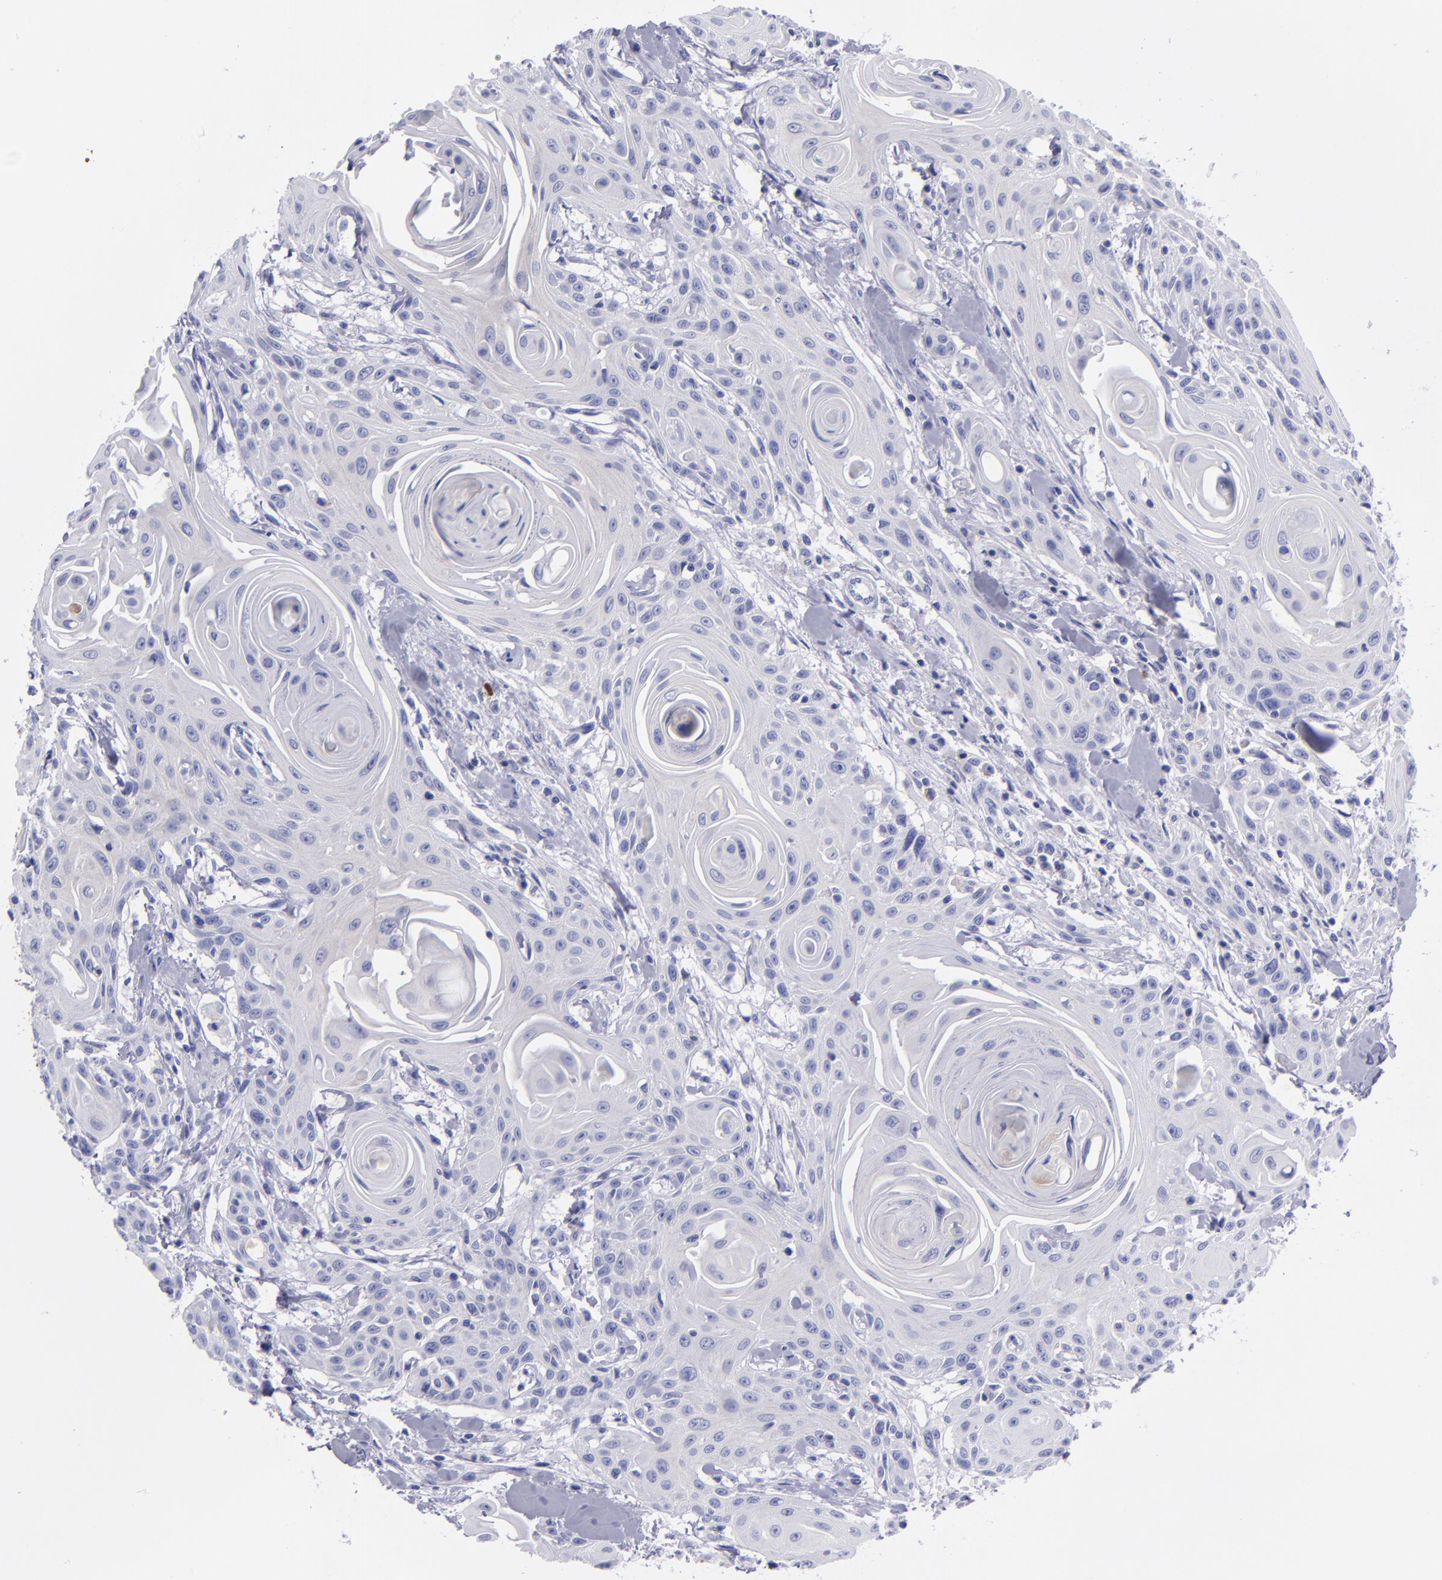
{"staining": {"intensity": "negative", "quantity": "none", "location": "none"}, "tissue": "head and neck cancer", "cell_type": "Tumor cells", "image_type": "cancer", "snomed": [{"axis": "morphology", "description": "Squamous cell carcinoma, NOS"}, {"axis": "morphology", "description": "Squamous cell carcinoma, metastatic, NOS"}, {"axis": "topography", "description": "Lymph node"}, {"axis": "topography", "description": "Salivary gland"}, {"axis": "topography", "description": "Head-Neck"}], "caption": "A high-resolution micrograph shows immunohistochemistry (IHC) staining of head and neck cancer, which displays no significant expression in tumor cells.", "gene": "CD37", "patient": {"sex": "female", "age": 74}}